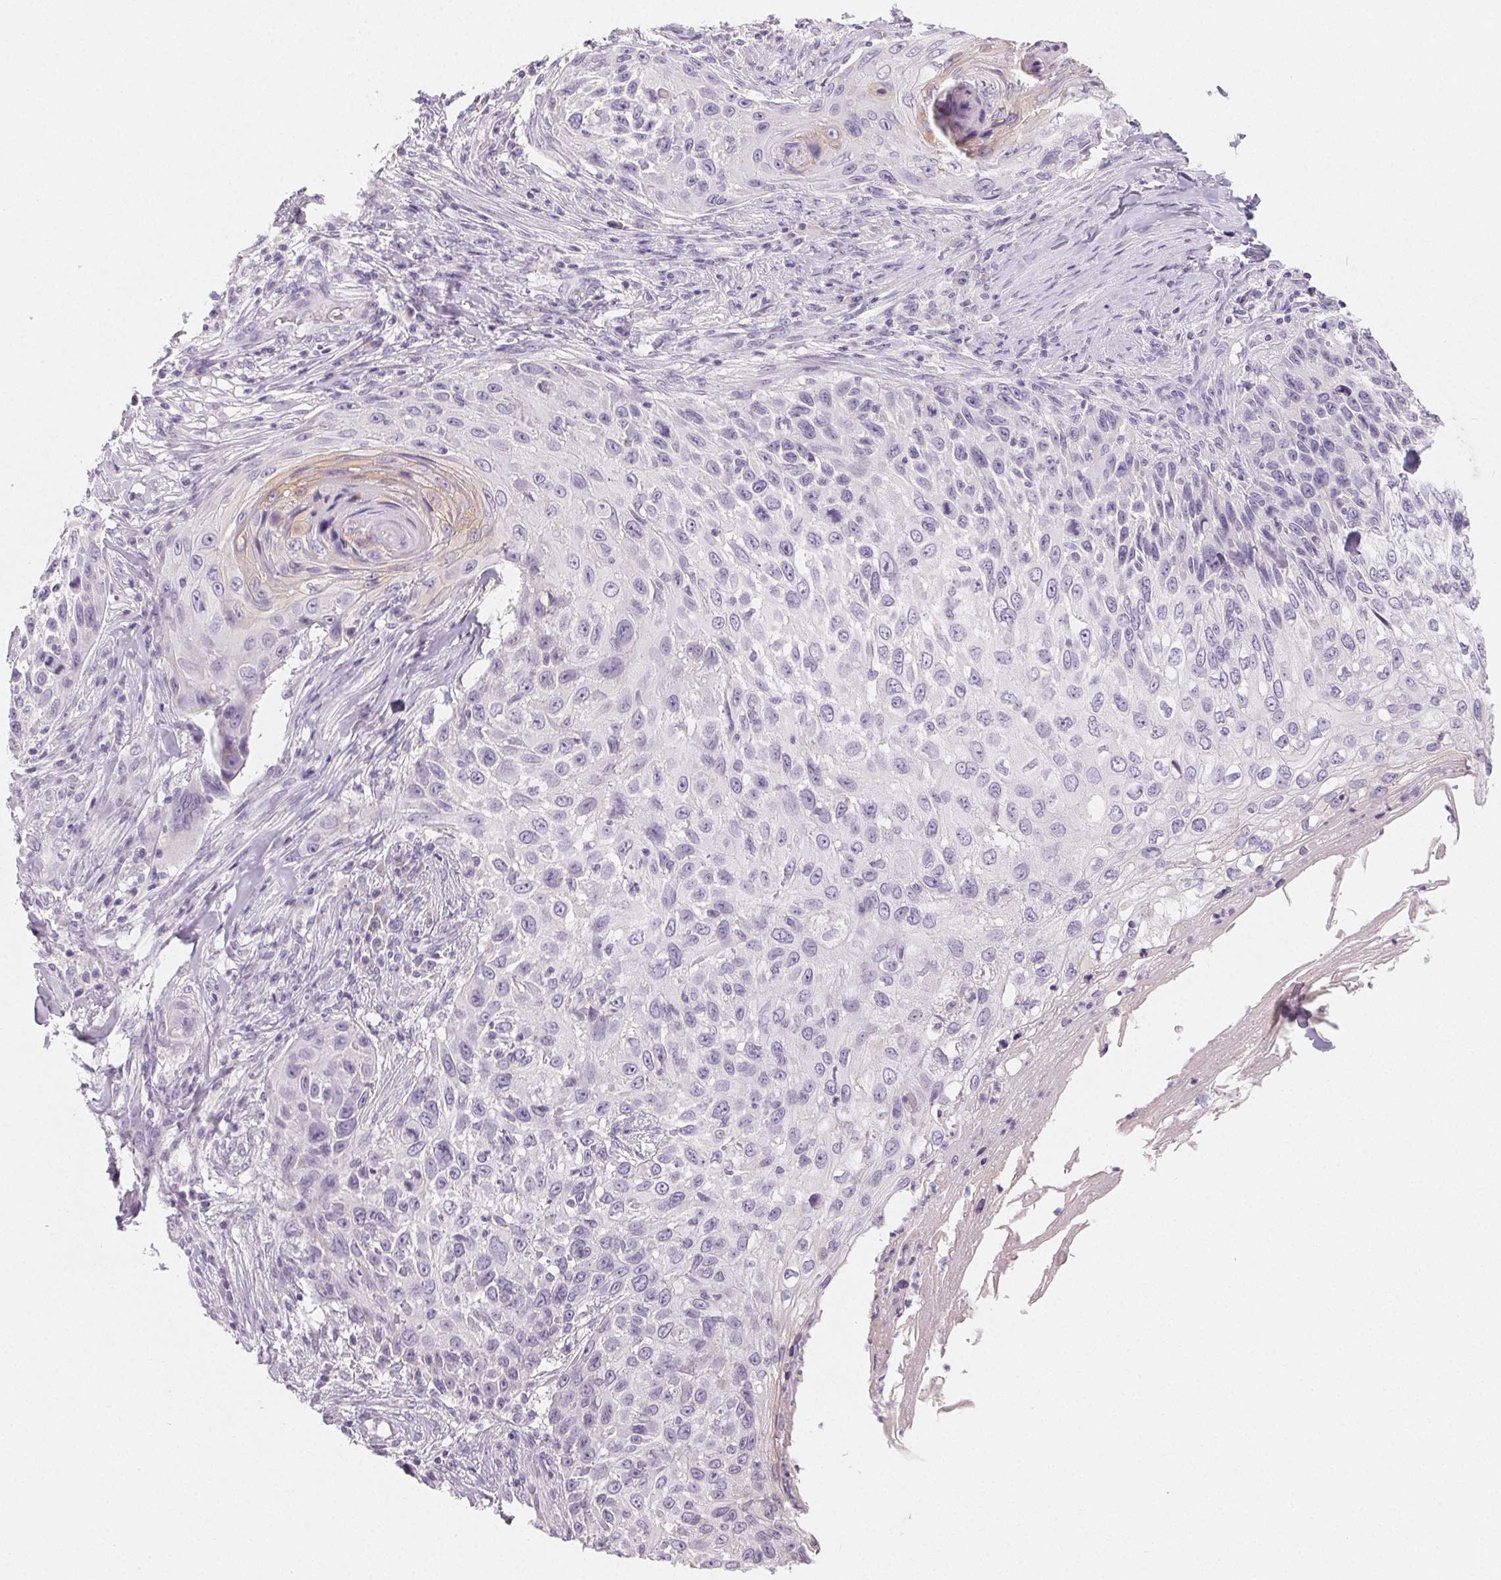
{"staining": {"intensity": "negative", "quantity": "none", "location": "none"}, "tissue": "skin cancer", "cell_type": "Tumor cells", "image_type": "cancer", "snomed": [{"axis": "morphology", "description": "Squamous cell carcinoma, NOS"}, {"axis": "topography", "description": "Skin"}], "caption": "The photomicrograph shows no staining of tumor cells in skin squamous cell carcinoma.", "gene": "MIOX", "patient": {"sex": "male", "age": 92}}